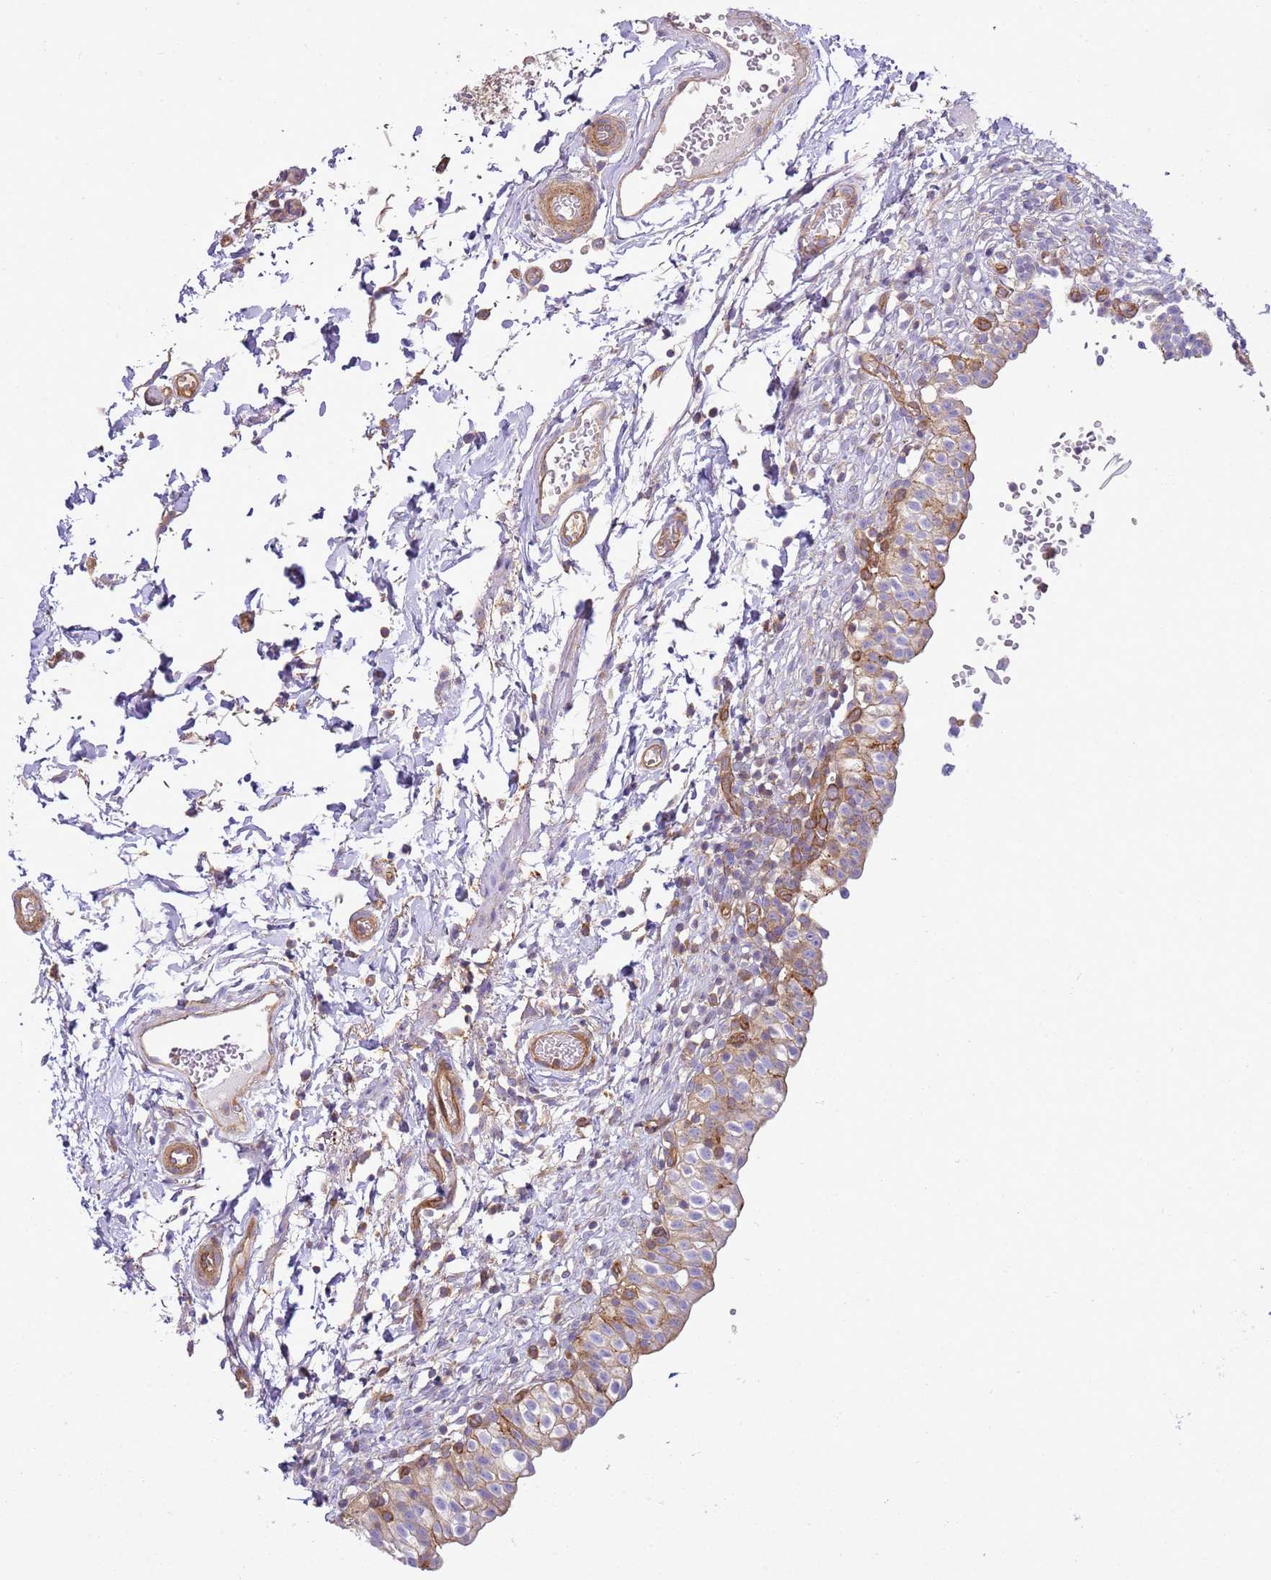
{"staining": {"intensity": "strong", "quantity": "25%-75%", "location": "cytoplasmic/membranous"}, "tissue": "urinary bladder", "cell_type": "Urothelial cells", "image_type": "normal", "snomed": [{"axis": "morphology", "description": "Normal tissue, NOS"}, {"axis": "topography", "description": "Urinary bladder"}, {"axis": "topography", "description": "Peripheral nerve tissue"}], "caption": "Approximately 25%-75% of urothelial cells in unremarkable human urinary bladder reveal strong cytoplasmic/membranous protein expression as visualized by brown immunohistochemical staining.", "gene": "SNX21", "patient": {"sex": "male", "age": 55}}